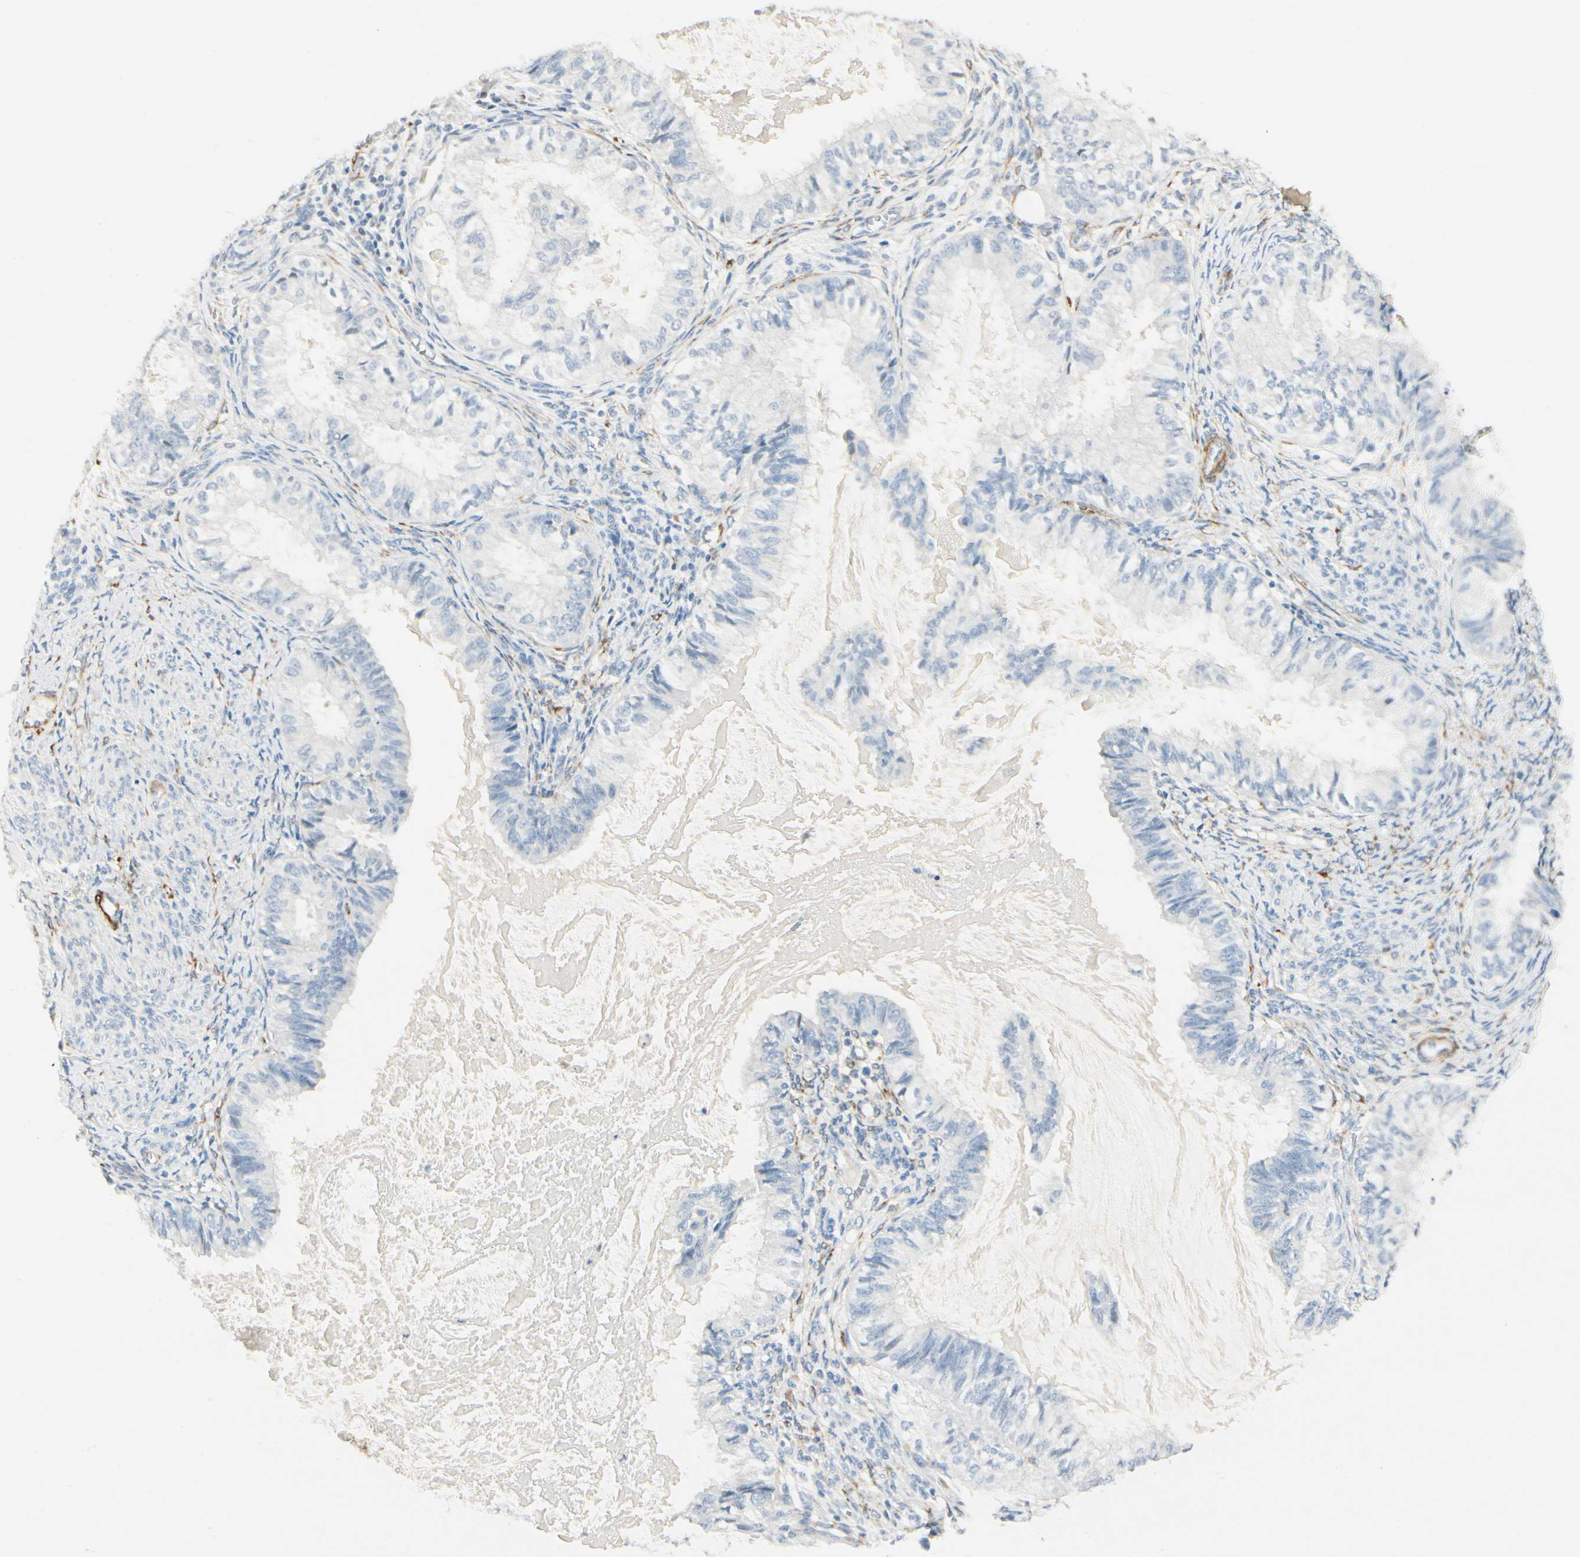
{"staining": {"intensity": "negative", "quantity": "none", "location": "none"}, "tissue": "cervical cancer", "cell_type": "Tumor cells", "image_type": "cancer", "snomed": [{"axis": "morphology", "description": "Normal tissue, NOS"}, {"axis": "morphology", "description": "Adenocarcinoma, NOS"}, {"axis": "topography", "description": "Cervix"}, {"axis": "topography", "description": "Endometrium"}], "caption": "Micrograph shows no protein expression in tumor cells of cervical cancer (adenocarcinoma) tissue.", "gene": "AMPH", "patient": {"sex": "female", "age": 86}}